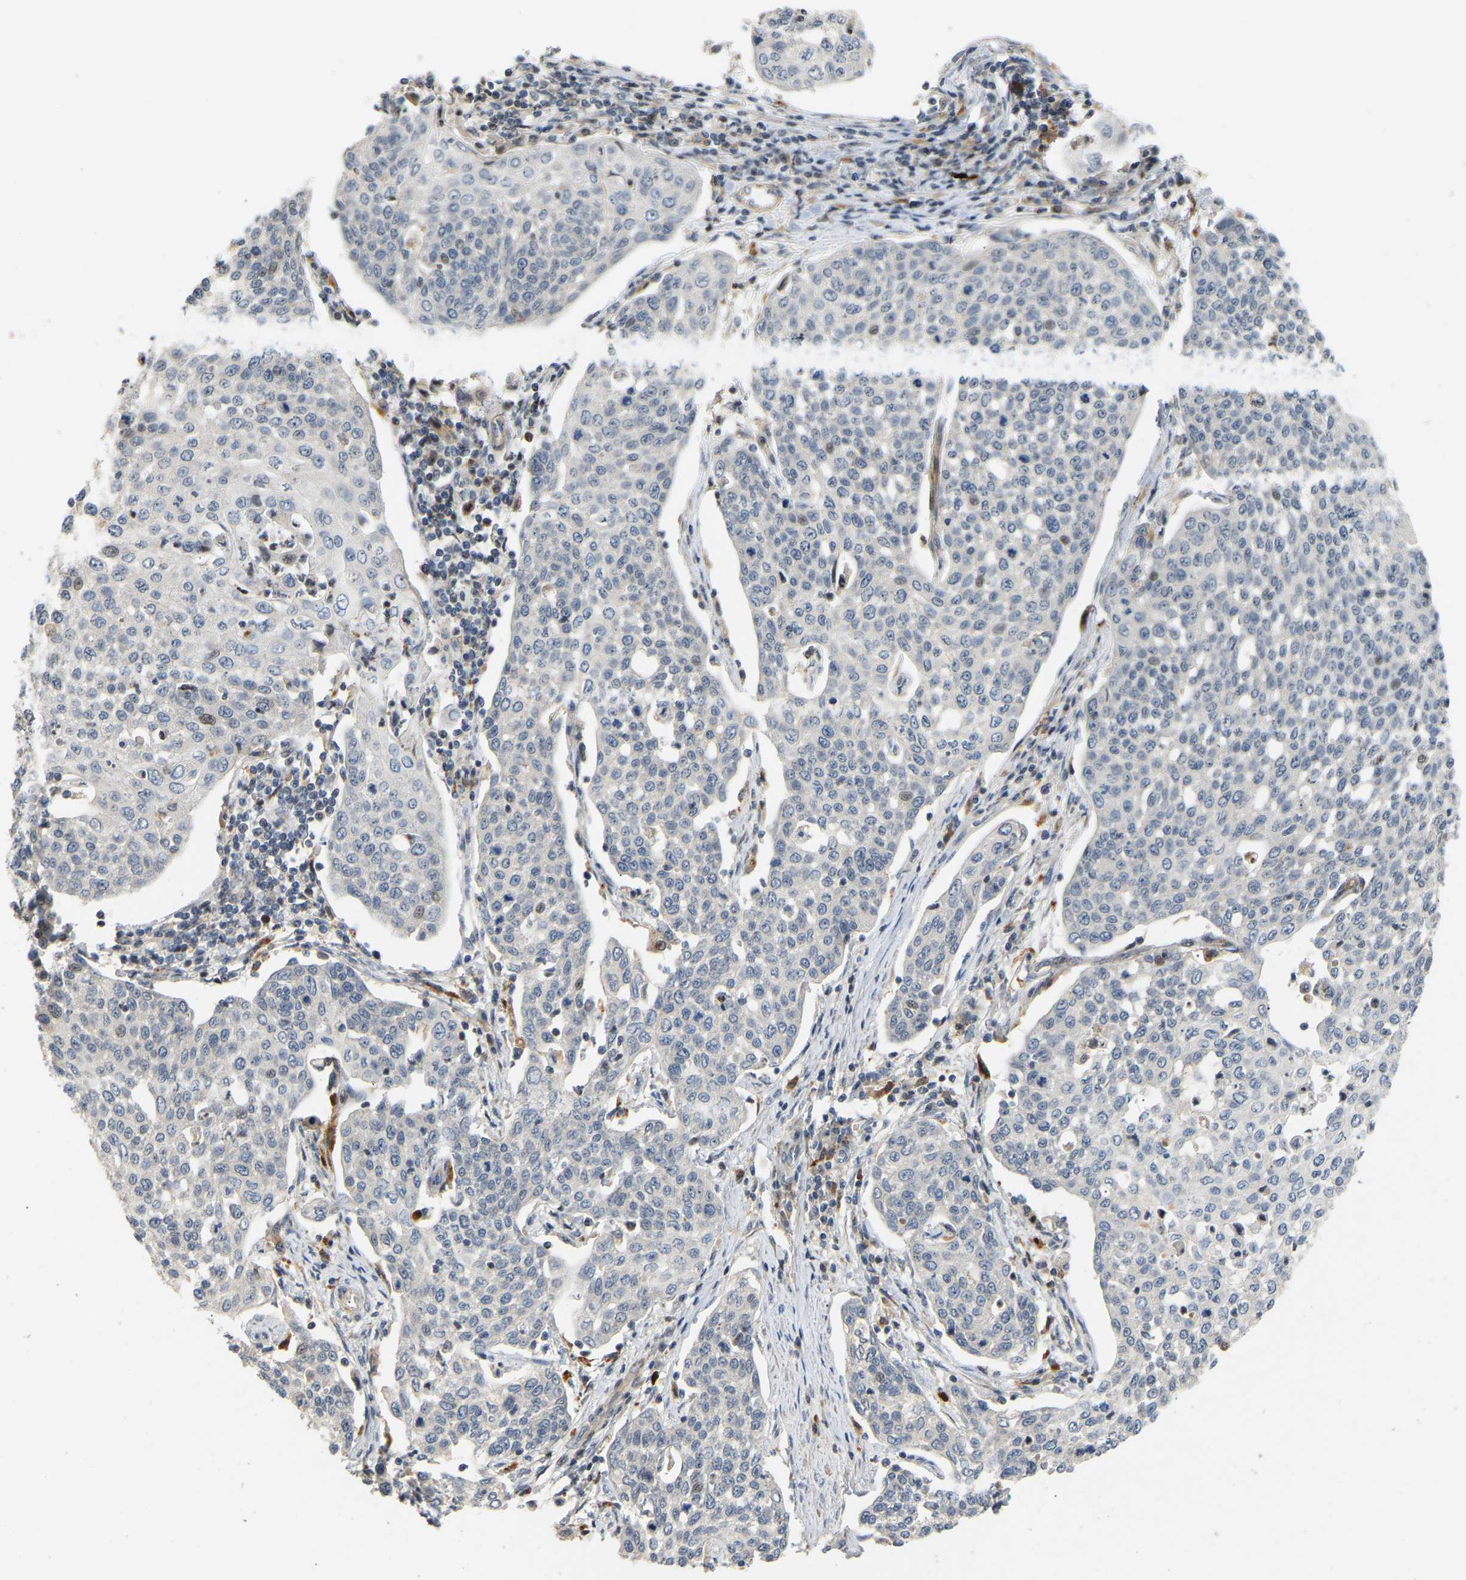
{"staining": {"intensity": "negative", "quantity": "none", "location": "none"}, "tissue": "cervical cancer", "cell_type": "Tumor cells", "image_type": "cancer", "snomed": [{"axis": "morphology", "description": "Squamous cell carcinoma, NOS"}, {"axis": "topography", "description": "Cervix"}], "caption": "Cervical cancer stained for a protein using IHC exhibits no staining tumor cells.", "gene": "POGLUT2", "patient": {"sex": "female", "age": 34}}